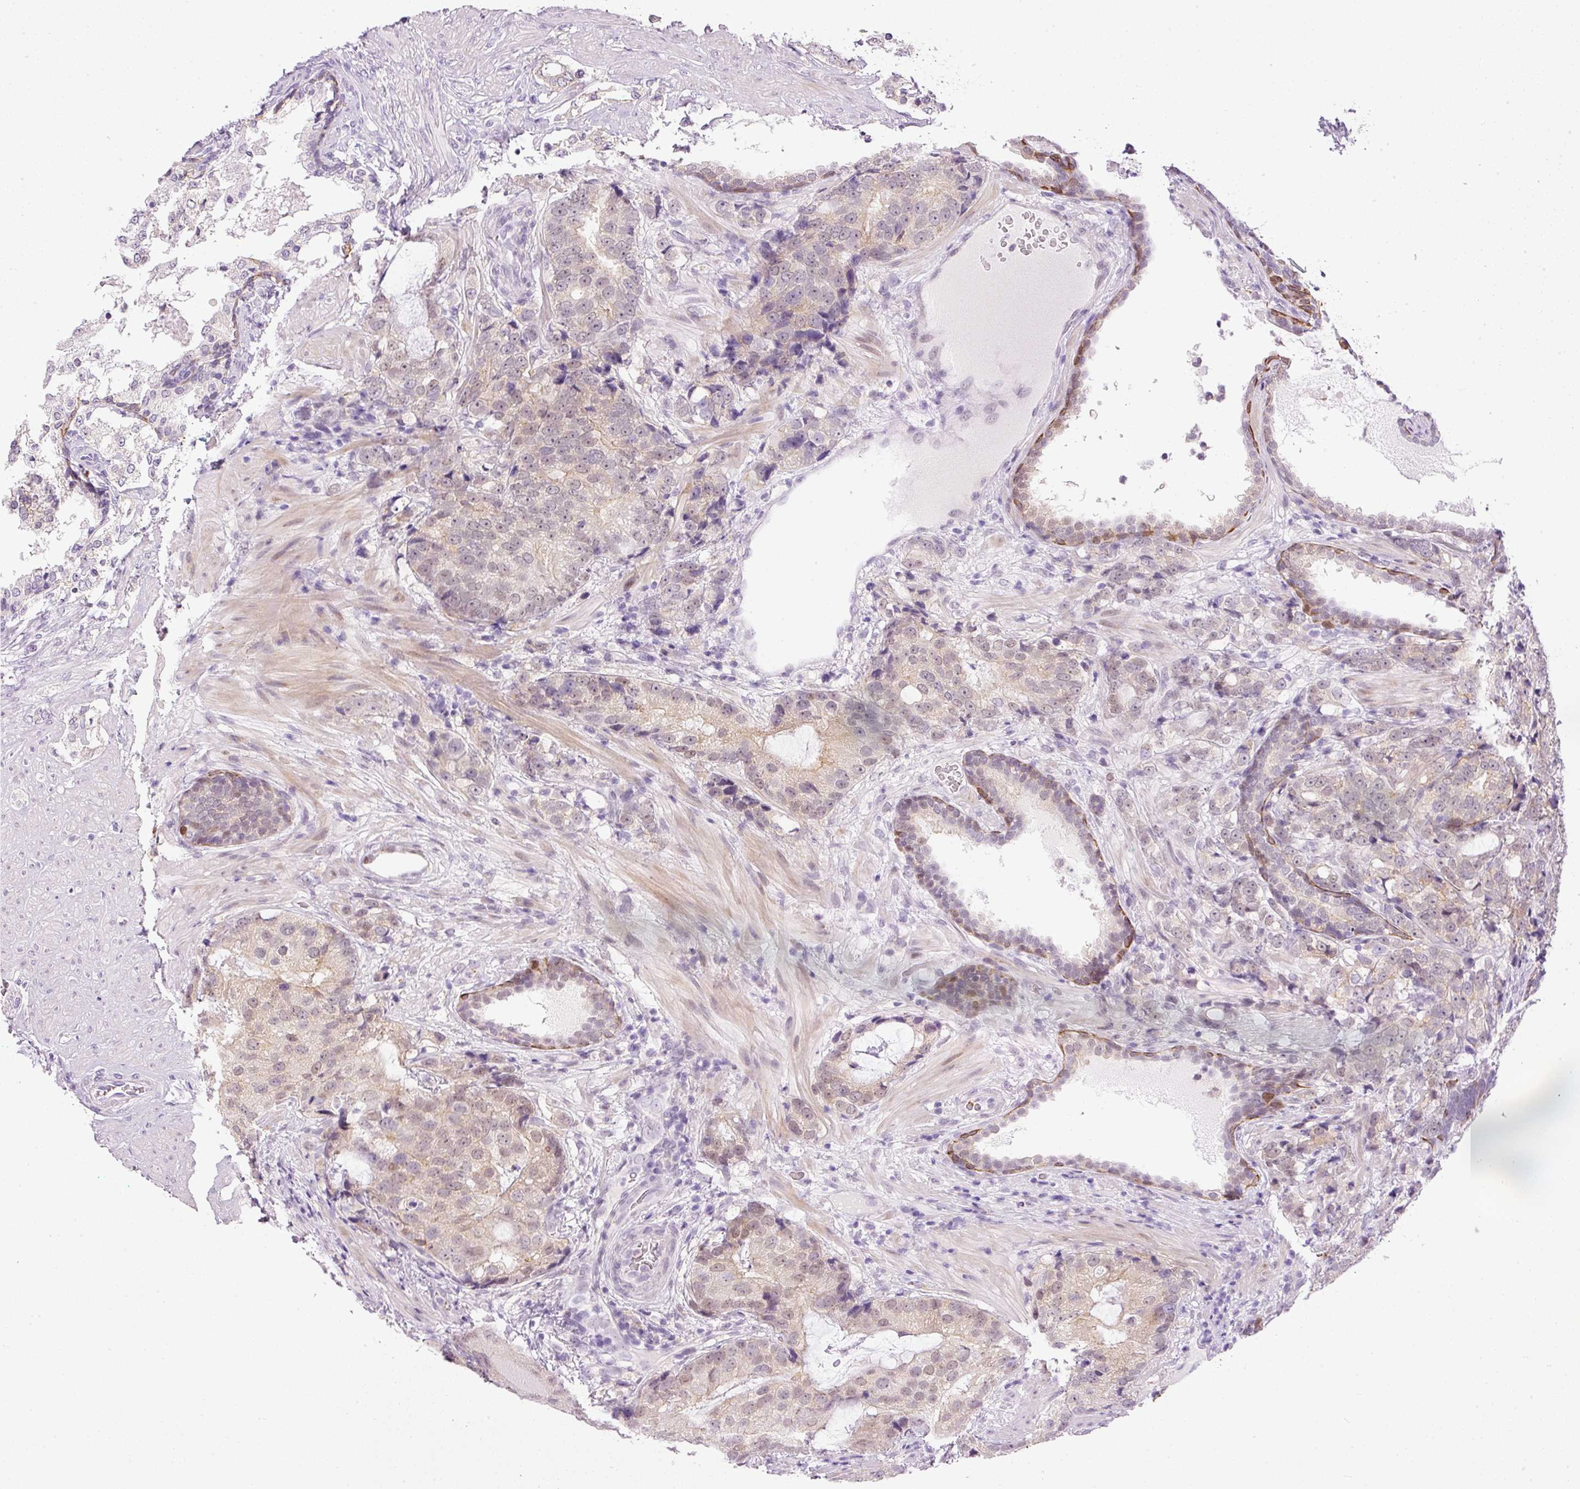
{"staining": {"intensity": "weak", "quantity": "<25%", "location": "nuclear"}, "tissue": "prostate cancer", "cell_type": "Tumor cells", "image_type": "cancer", "snomed": [{"axis": "morphology", "description": "Adenocarcinoma, High grade"}, {"axis": "topography", "description": "Prostate"}], "caption": "The micrograph shows no staining of tumor cells in prostate cancer.", "gene": "SRC", "patient": {"sex": "male", "age": 67}}